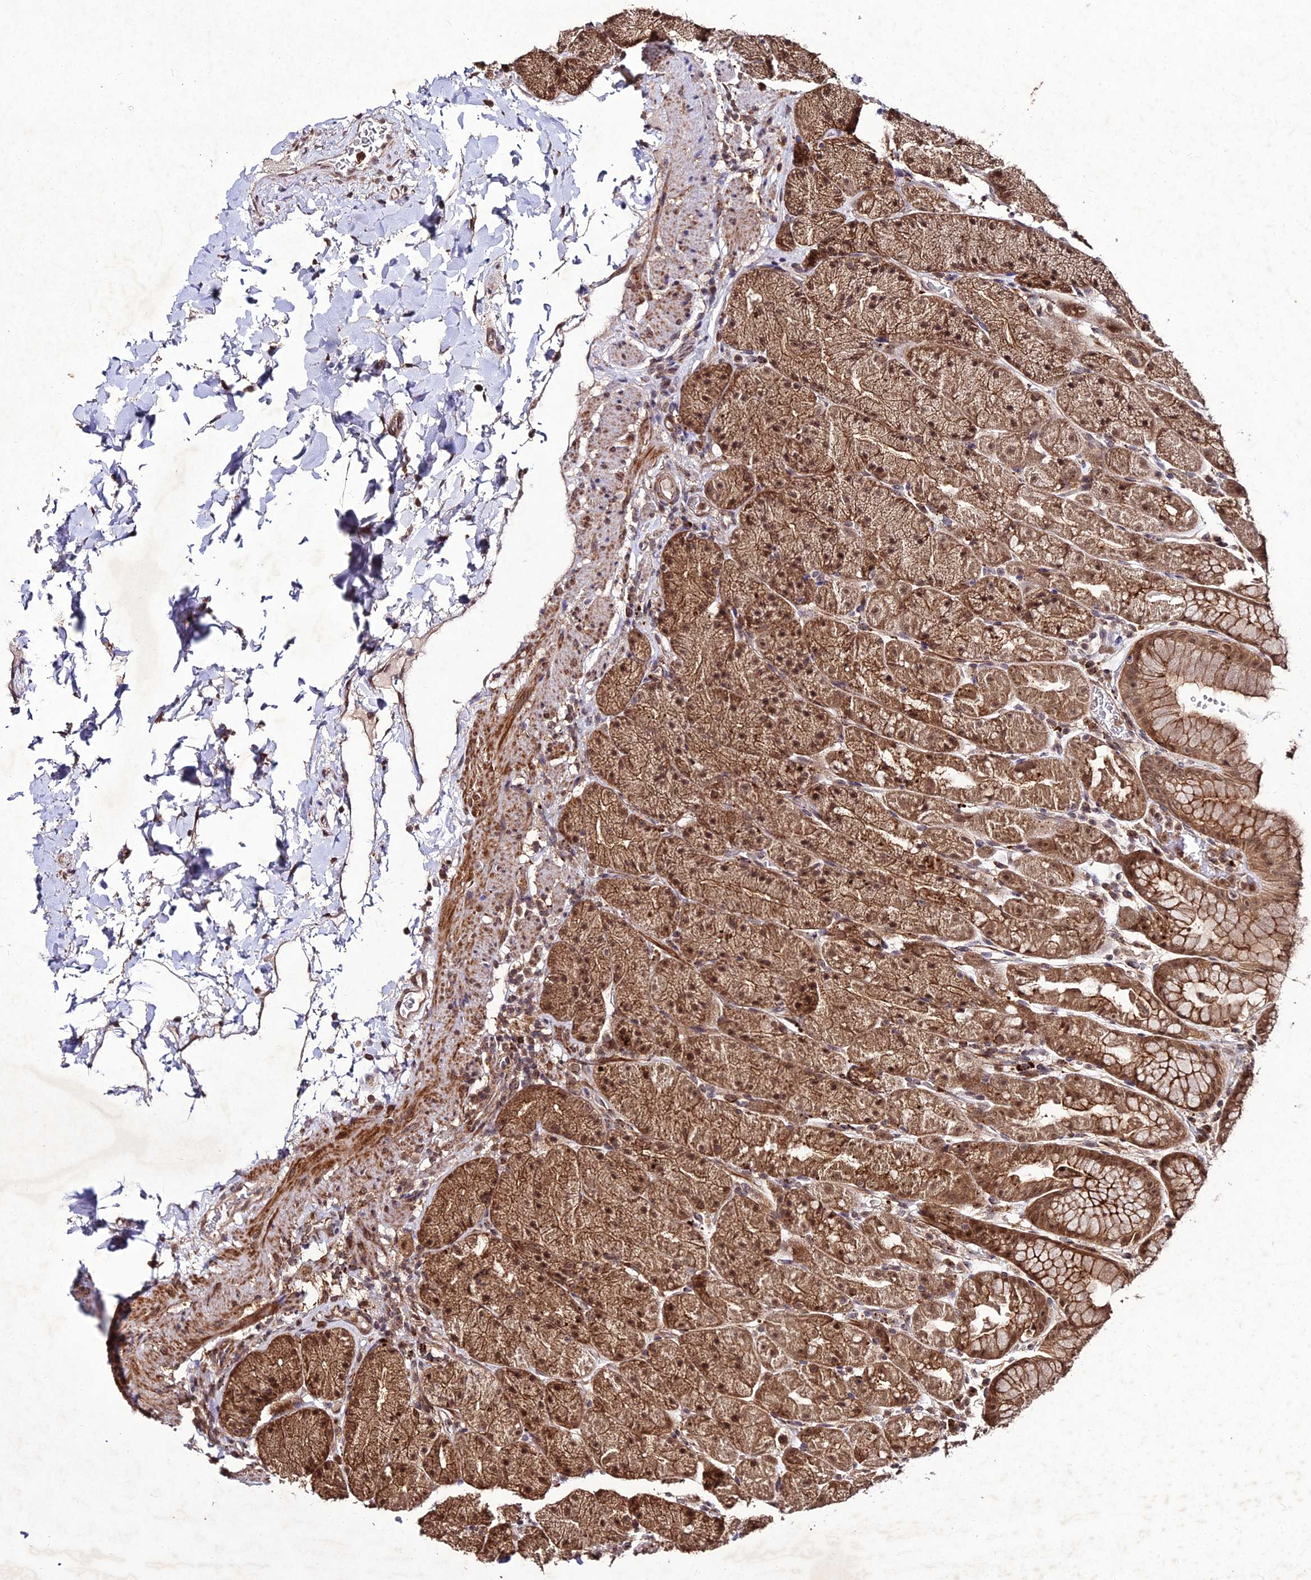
{"staining": {"intensity": "moderate", "quantity": ">75%", "location": "cytoplasmic/membranous,nuclear"}, "tissue": "stomach", "cell_type": "Glandular cells", "image_type": "normal", "snomed": [{"axis": "morphology", "description": "Normal tissue, NOS"}, {"axis": "topography", "description": "Stomach, upper"}, {"axis": "topography", "description": "Stomach, lower"}], "caption": "Protein expression analysis of unremarkable human stomach reveals moderate cytoplasmic/membranous,nuclear expression in approximately >75% of glandular cells. (DAB = brown stain, brightfield microscopy at high magnification).", "gene": "ZNF766", "patient": {"sex": "male", "age": 67}}